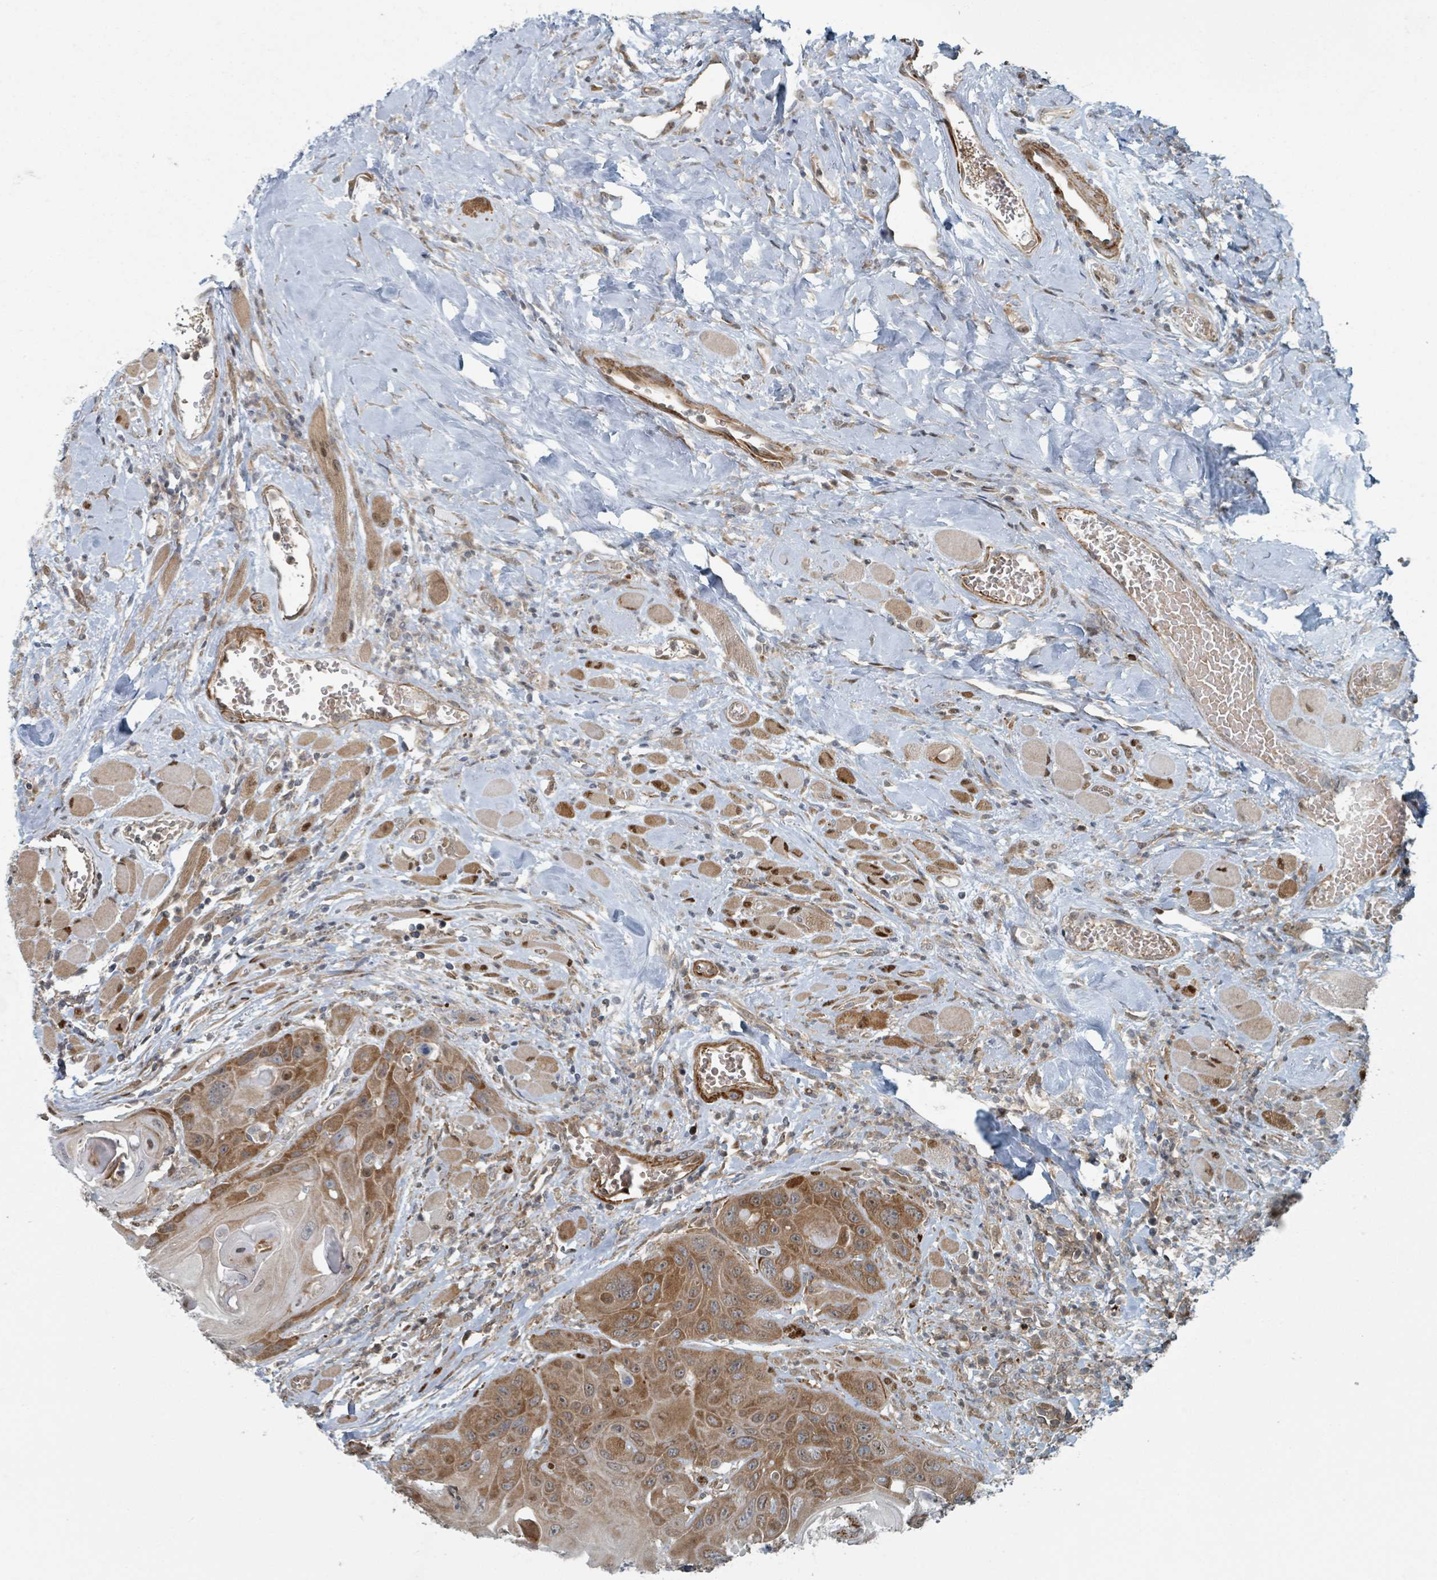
{"staining": {"intensity": "moderate", "quantity": ">75%", "location": "cytoplasmic/membranous"}, "tissue": "head and neck cancer", "cell_type": "Tumor cells", "image_type": "cancer", "snomed": [{"axis": "morphology", "description": "Squamous cell carcinoma, NOS"}, {"axis": "topography", "description": "Head-Neck"}], "caption": "Protein analysis of head and neck cancer (squamous cell carcinoma) tissue shows moderate cytoplasmic/membranous expression in approximately >75% of tumor cells.", "gene": "RHPN2", "patient": {"sex": "female", "age": 59}}